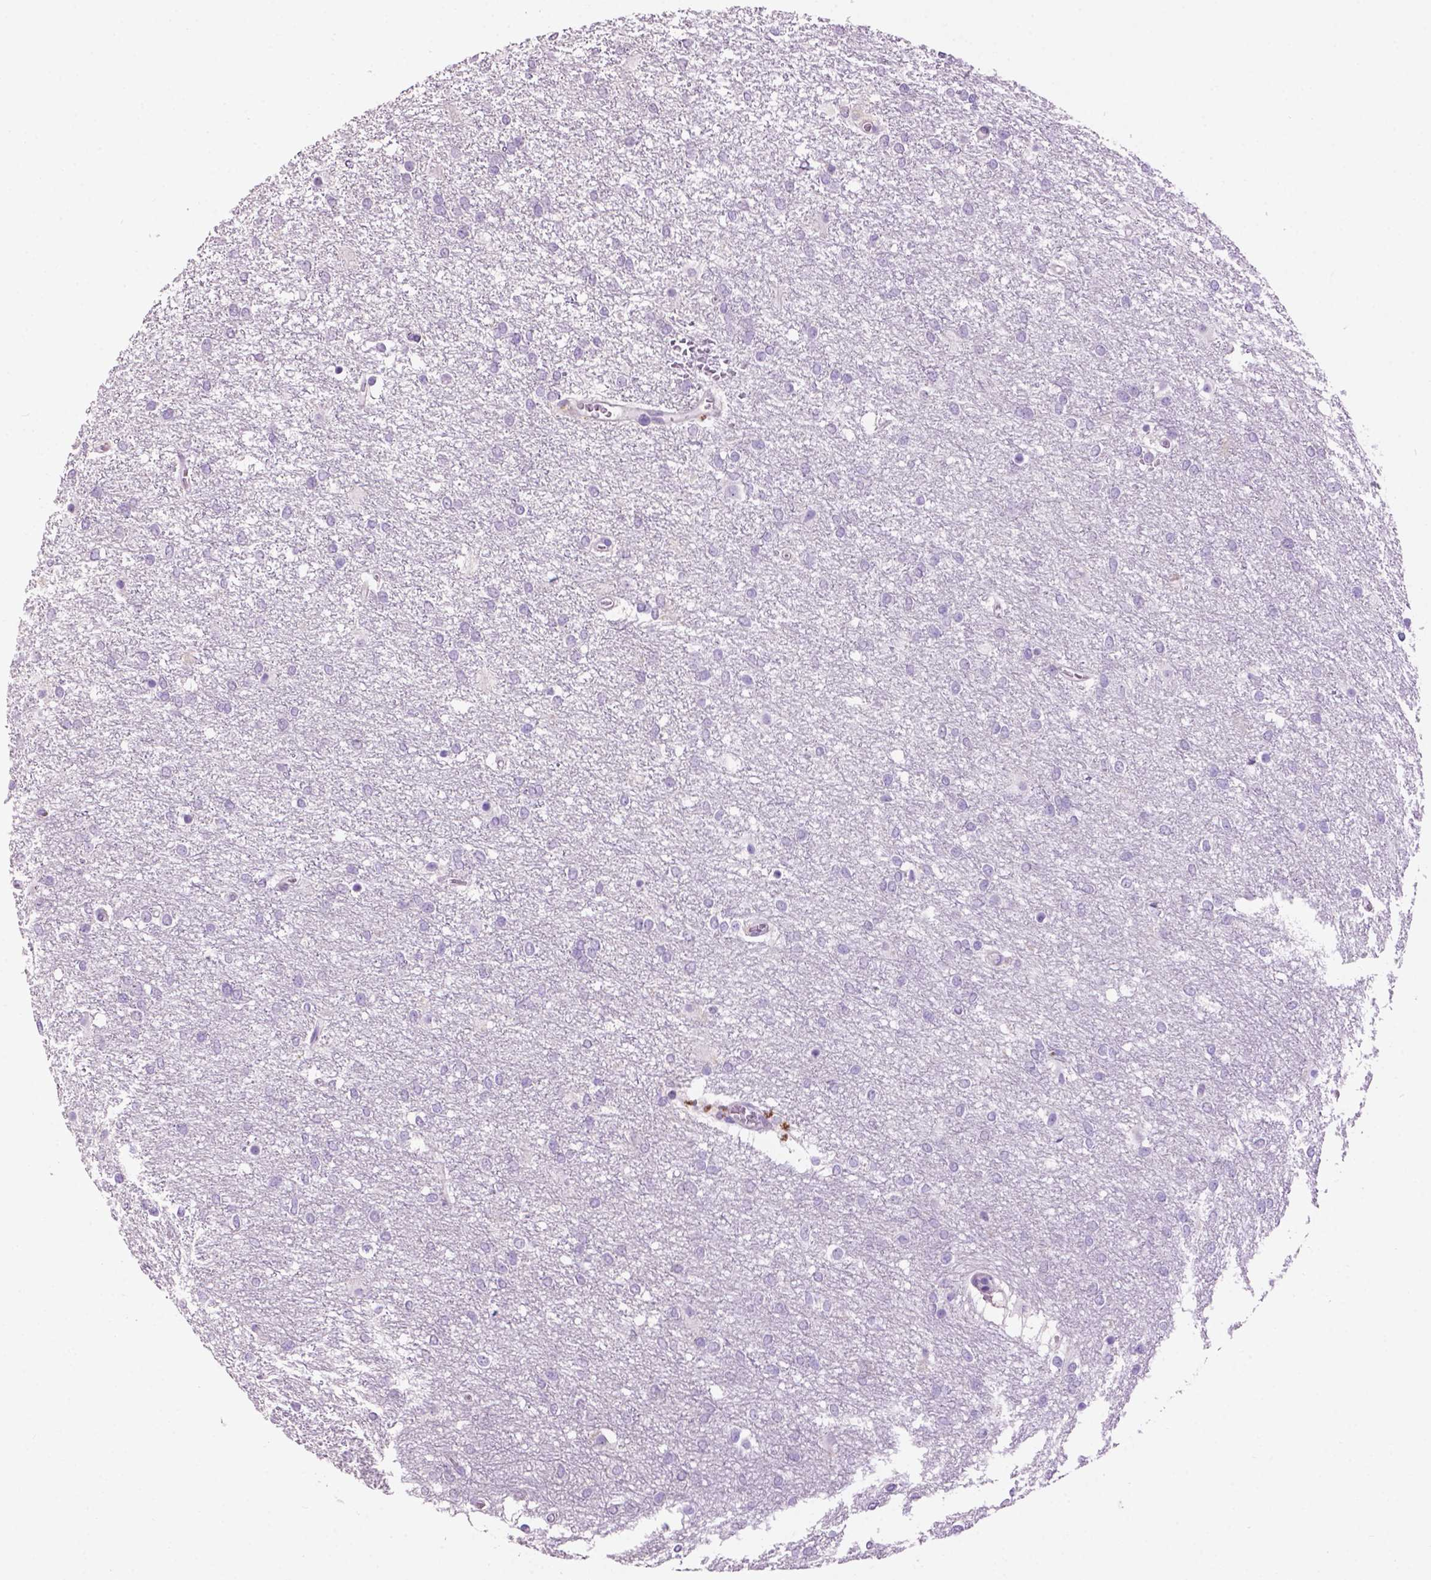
{"staining": {"intensity": "negative", "quantity": "none", "location": "none"}, "tissue": "glioma", "cell_type": "Tumor cells", "image_type": "cancer", "snomed": [{"axis": "morphology", "description": "Glioma, malignant, High grade"}, {"axis": "topography", "description": "Brain"}], "caption": "Immunohistochemistry of human malignant glioma (high-grade) demonstrates no expression in tumor cells.", "gene": "CRYBA4", "patient": {"sex": "female", "age": 61}}